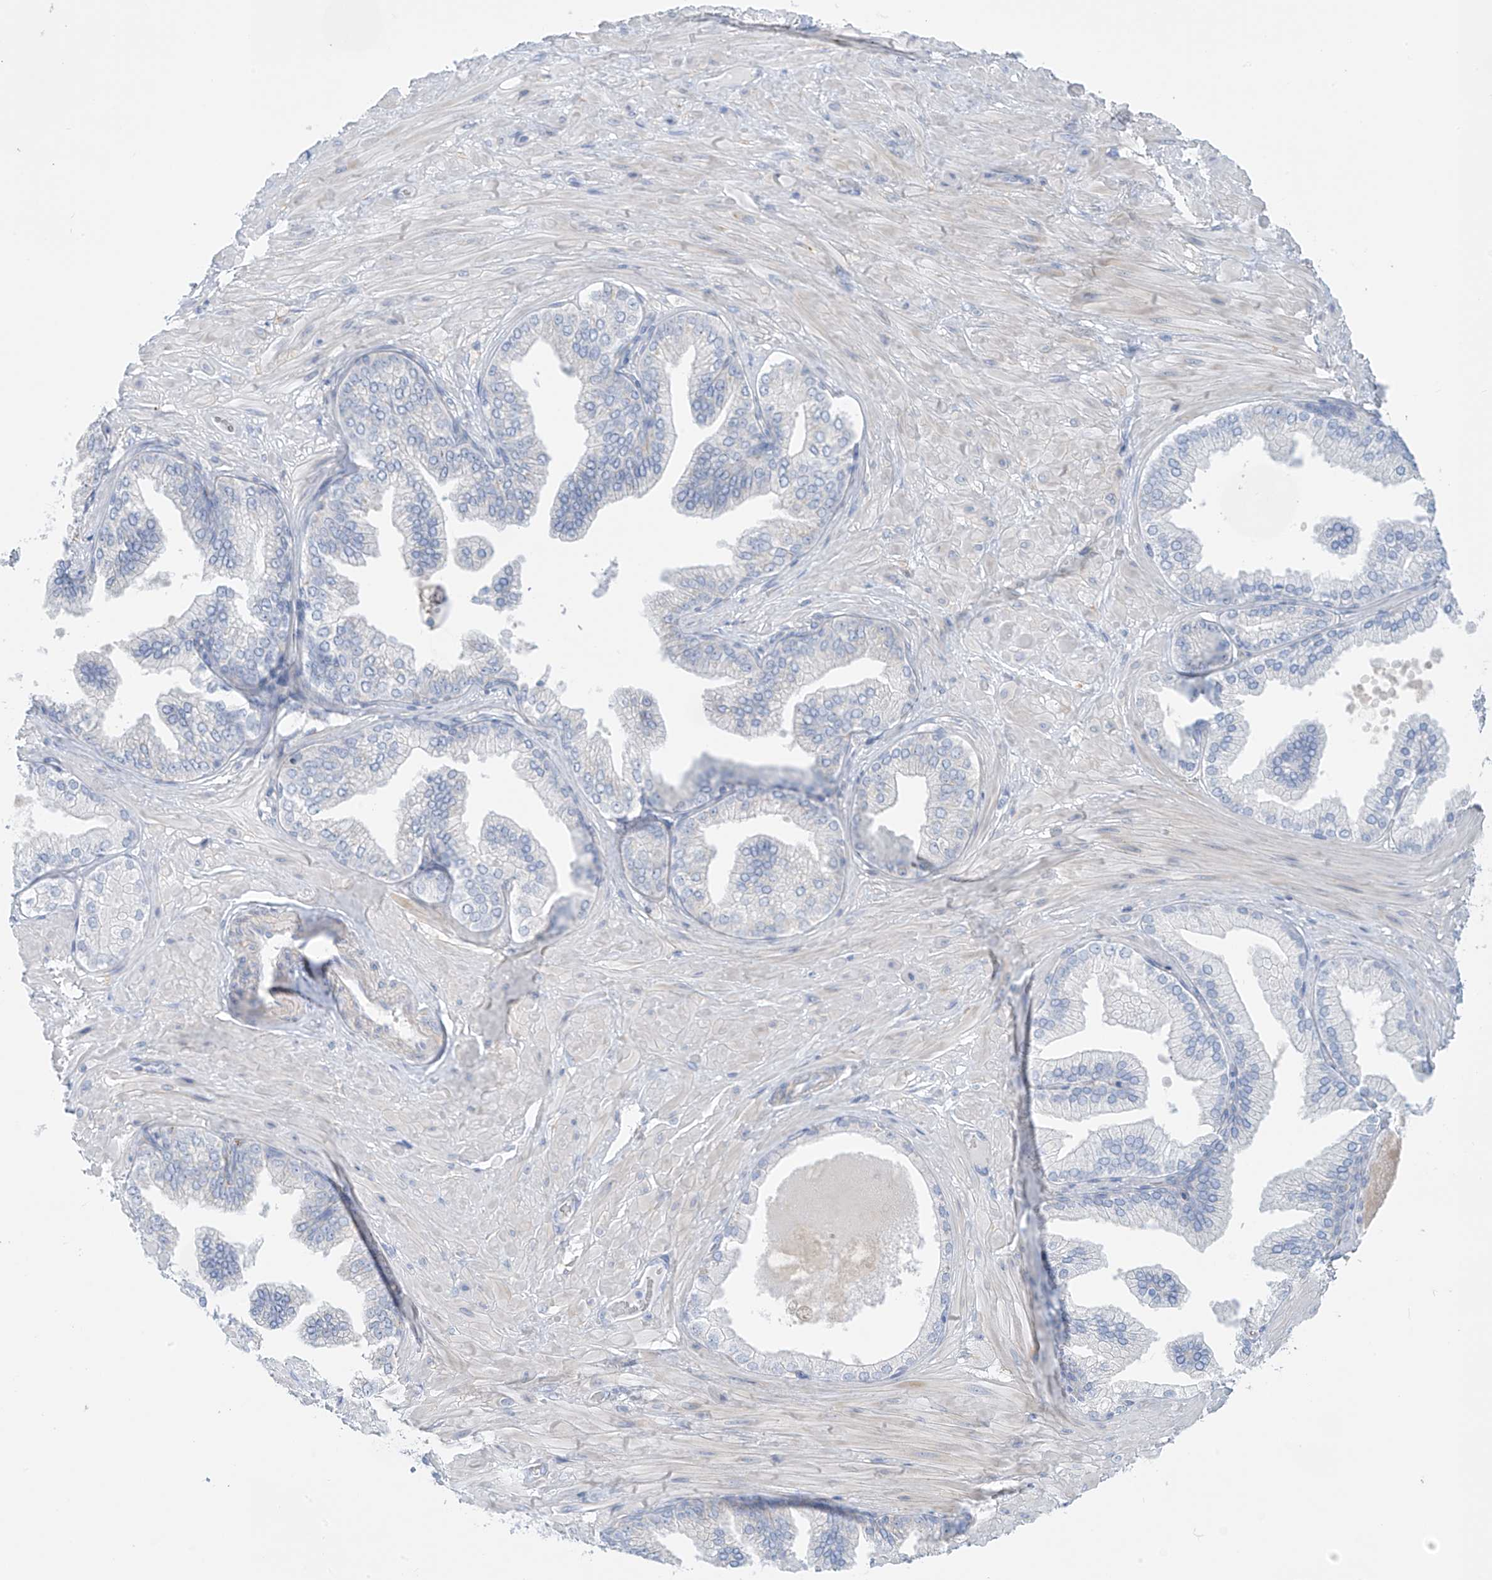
{"staining": {"intensity": "negative", "quantity": "none", "location": "none"}, "tissue": "adipose tissue", "cell_type": "Adipocytes", "image_type": "normal", "snomed": [{"axis": "morphology", "description": "Normal tissue, NOS"}, {"axis": "morphology", "description": "Adenocarcinoma, Low grade"}, {"axis": "topography", "description": "Prostate"}, {"axis": "topography", "description": "Peripheral nerve tissue"}], "caption": "Adipocytes show no significant staining in normal adipose tissue. (Immunohistochemistry (ihc), brightfield microscopy, high magnification).", "gene": "FABP2", "patient": {"sex": "male", "age": 63}}